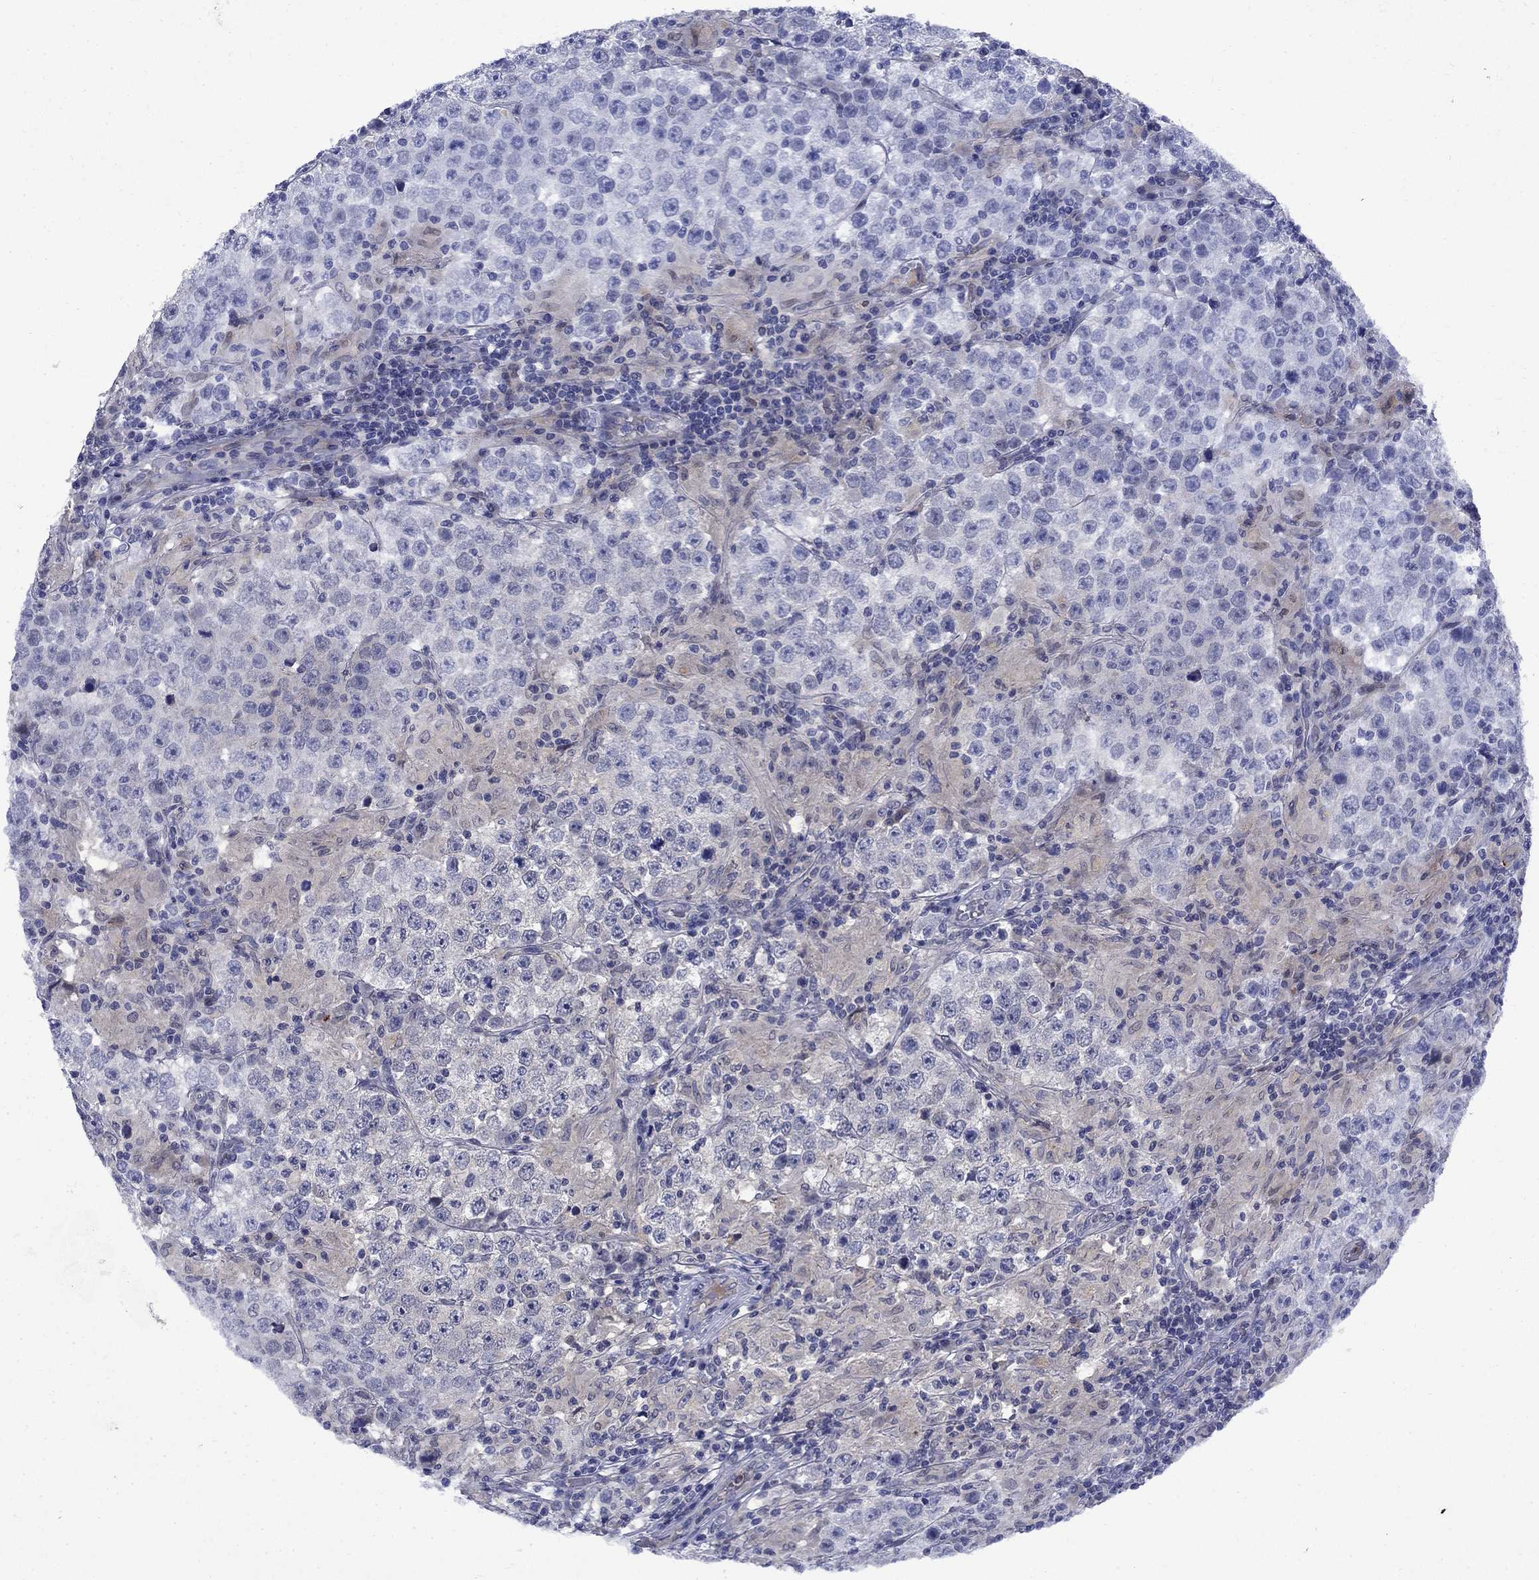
{"staining": {"intensity": "negative", "quantity": "none", "location": "none"}, "tissue": "testis cancer", "cell_type": "Tumor cells", "image_type": "cancer", "snomed": [{"axis": "morphology", "description": "Seminoma, NOS"}, {"axis": "morphology", "description": "Carcinoma, Embryonal, NOS"}, {"axis": "topography", "description": "Testis"}], "caption": "A high-resolution histopathology image shows immunohistochemistry staining of embryonal carcinoma (testis), which shows no significant staining in tumor cells. The staining is performed using DAB brown chromogen with nuclei counter-stained in using hematoxylin.", "gene": "STAB2", "patient": {"sex": "male", "age": 41}}